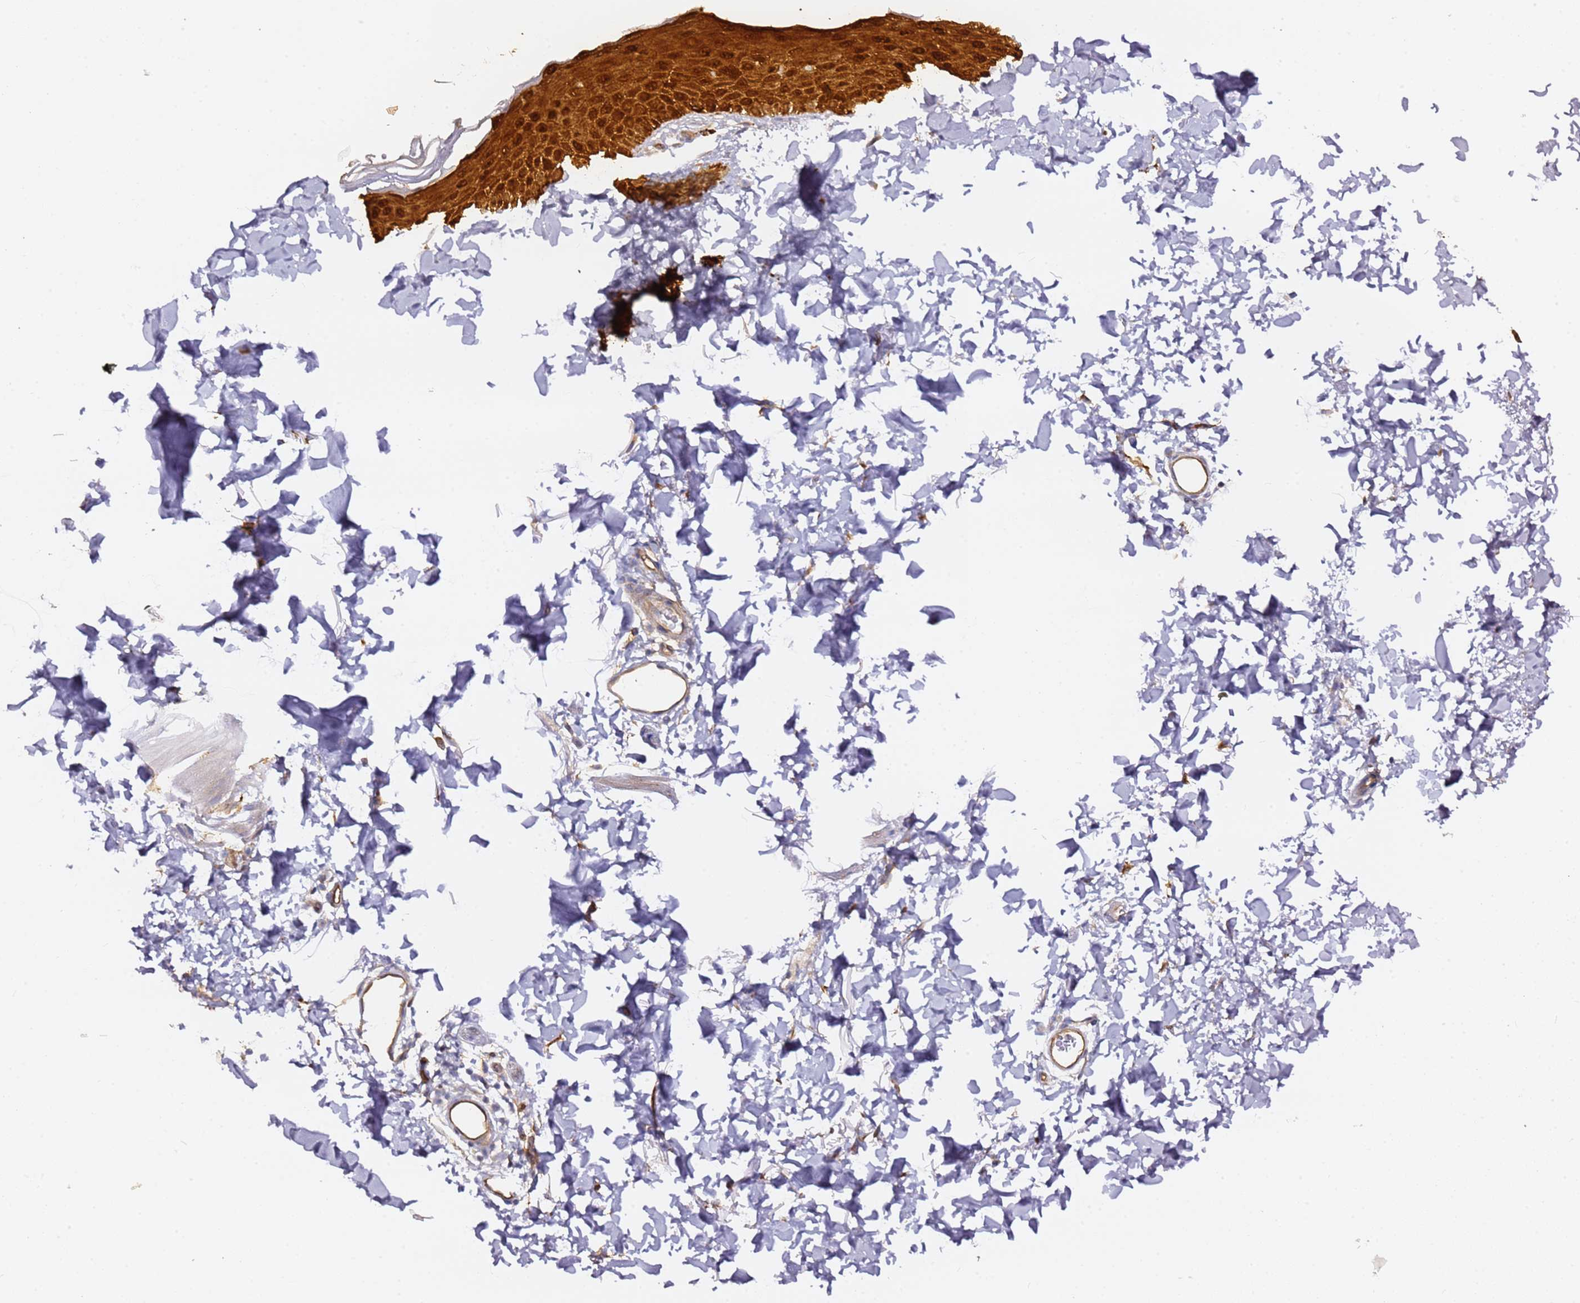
{"staining": {"intensity": "strong", "quantity": ">75%", "location": "cytoplasmic/membranous,nuclear"}, "tissue": "skin", "cell_type": "Epidermal cells", "image_type": "normal", "snomed": [{"axis": "morphology", "description": "Normal tissue, NOS"}, {"axis": "topography", "description": "Anal"}], "caption": "DAB immunohistochemical staining of unremarkable human skin reveals strong cytoplasmic/membranous,nuclear protein positivity in approximately >75% of epidermal cells. (DAB (3,3'-diaminobenzidine) = brown stain, brightfield microscopy at high magnification).", "gene": "KIF7", "patient": {"sex": "male", "age": 44}}